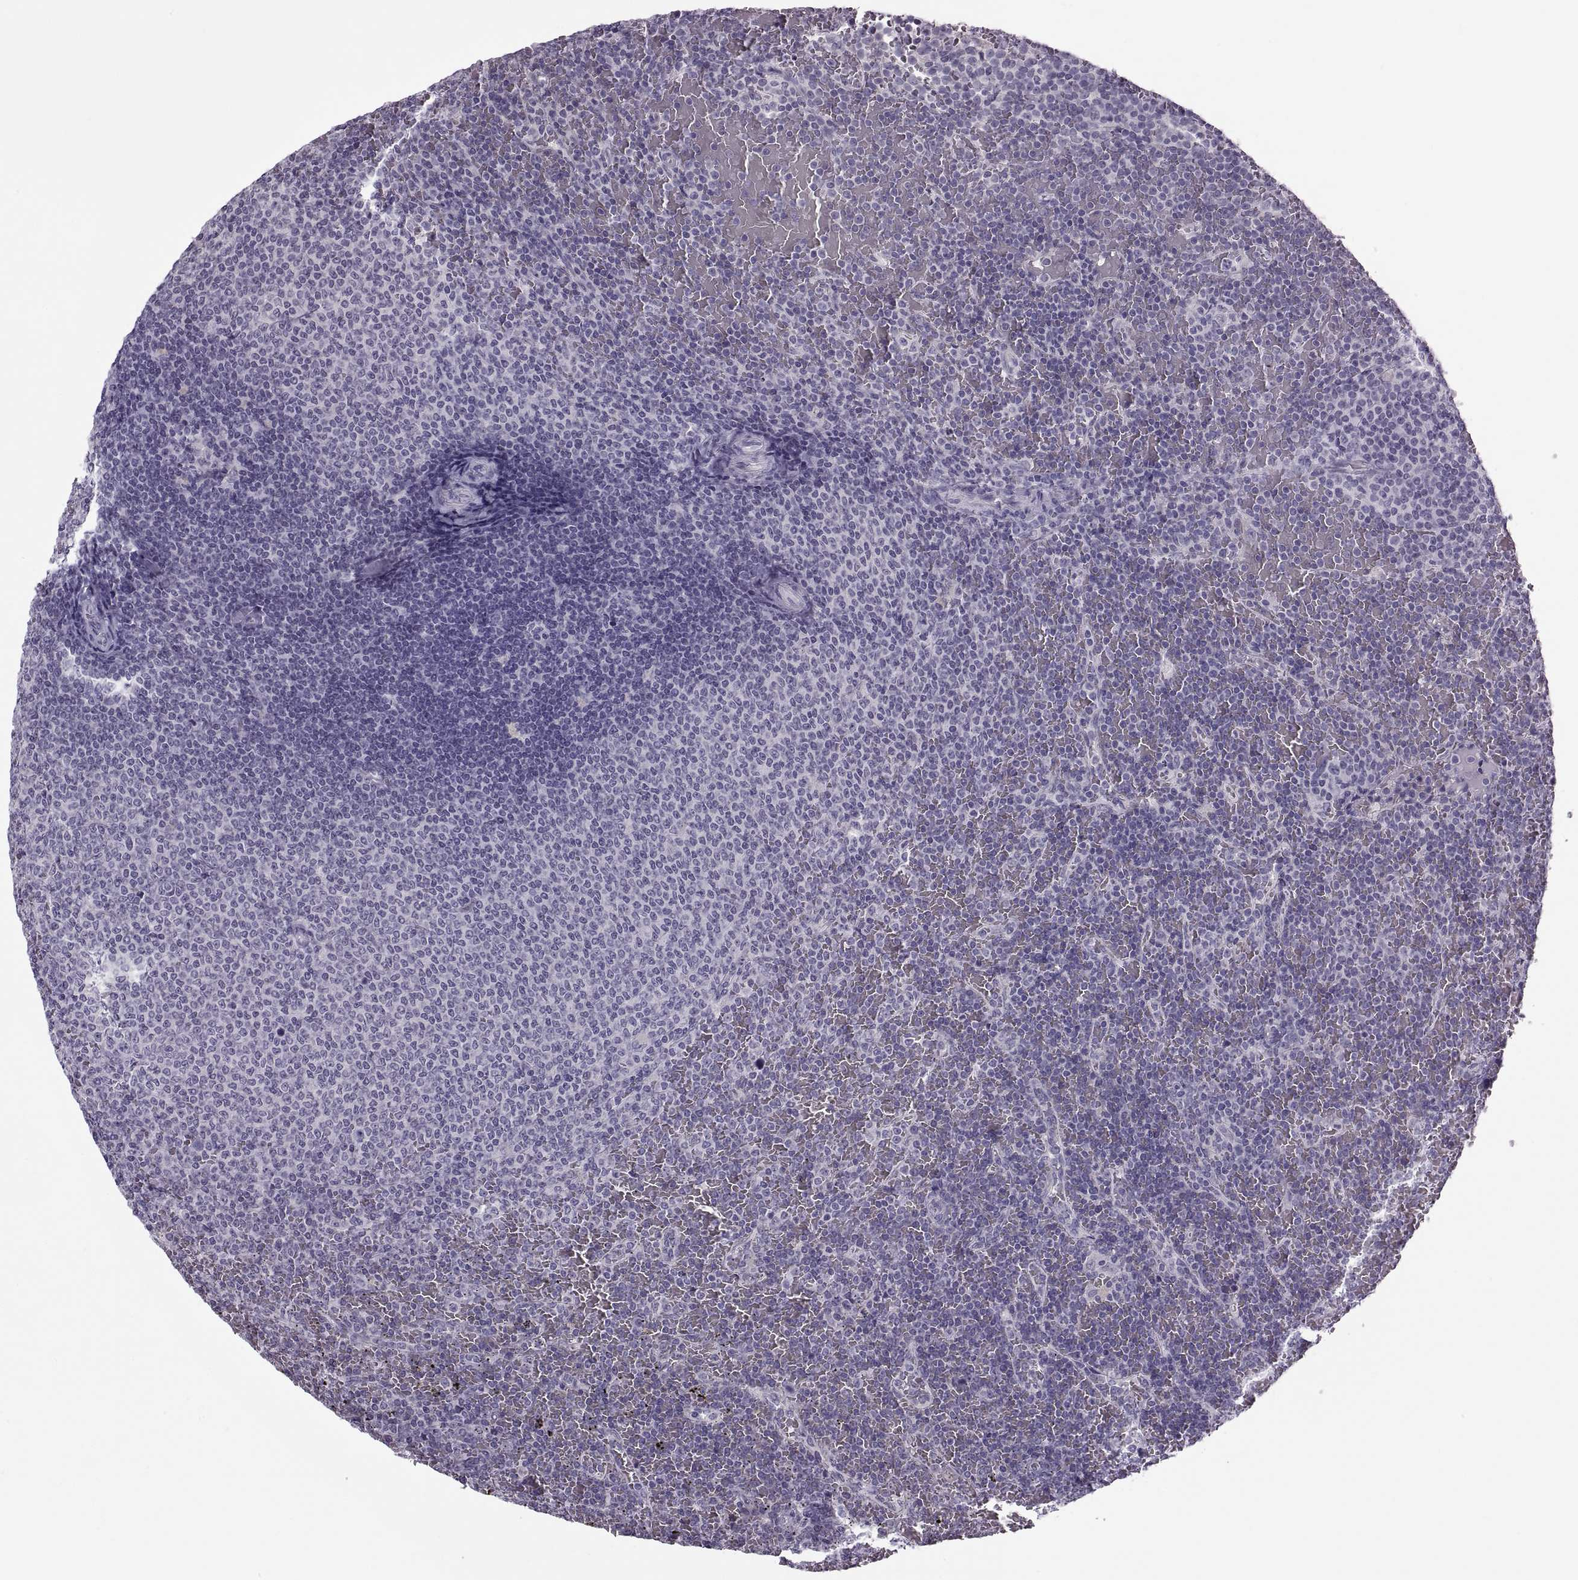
{"staining": {"intensity": "negative", "quantity": "none", "location": "none"}, "tissue": "lymphoma", "cell_type": "Tumor cells", "image_type": "cancer", "snomed": [{"axis": "morphology", "description": "Malignant lymphoma, non-Hodgkin's type, Low grade"}, {"axis": "topography", "description": "Spleen"}], "caption": "This image is of lymphoma stained with immunohistochemistry to label a protein in brown with the nuclei are counter-stained blue. There is no expression in tumor cells. (Brightfield microscopy of DAB IHC at high magnification).", "gene": "RSPH6A", "patient": {"sex": "female", "age": 77}}